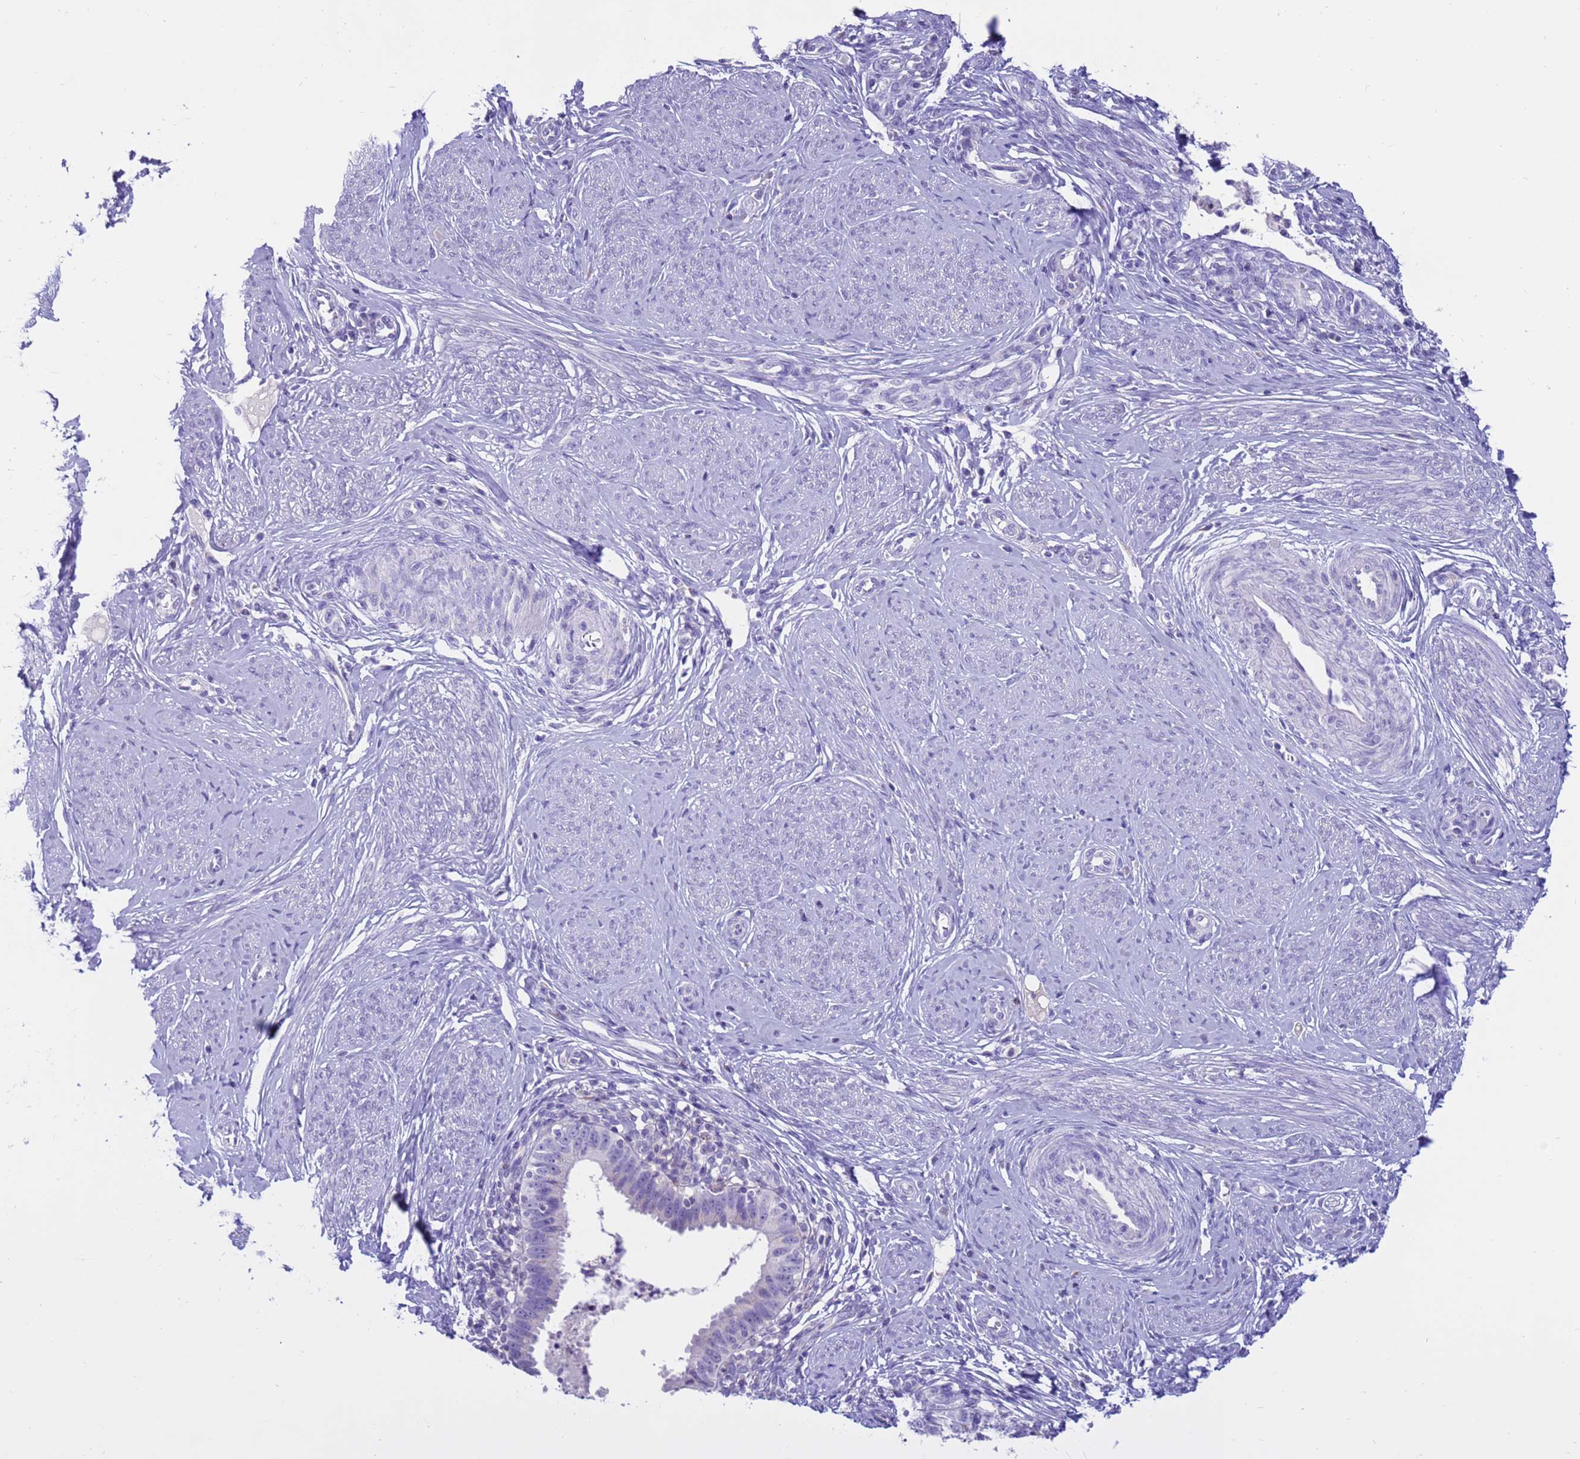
{"staining": {"intensity": "negative", "quantity": "none", "location": "none"}, "tissue": "cervical cancer", "cell_type": "Tumor cells", "image_type": "cancer", "snomed": [{"axis": "morphology", "description": "Adenocarcinoma, NOS"}, {"axis": "topography", "description": "Cervix"}], "caption": "IHC of cervical cancer shows no expression in tumor cells. Brightfield microscopy of IHC stained with DAB (brown) and hematoxylin (blue), captured at high magnification.", "gene": "PDE10A", "patient": {"sex": "female", "age": 36}}